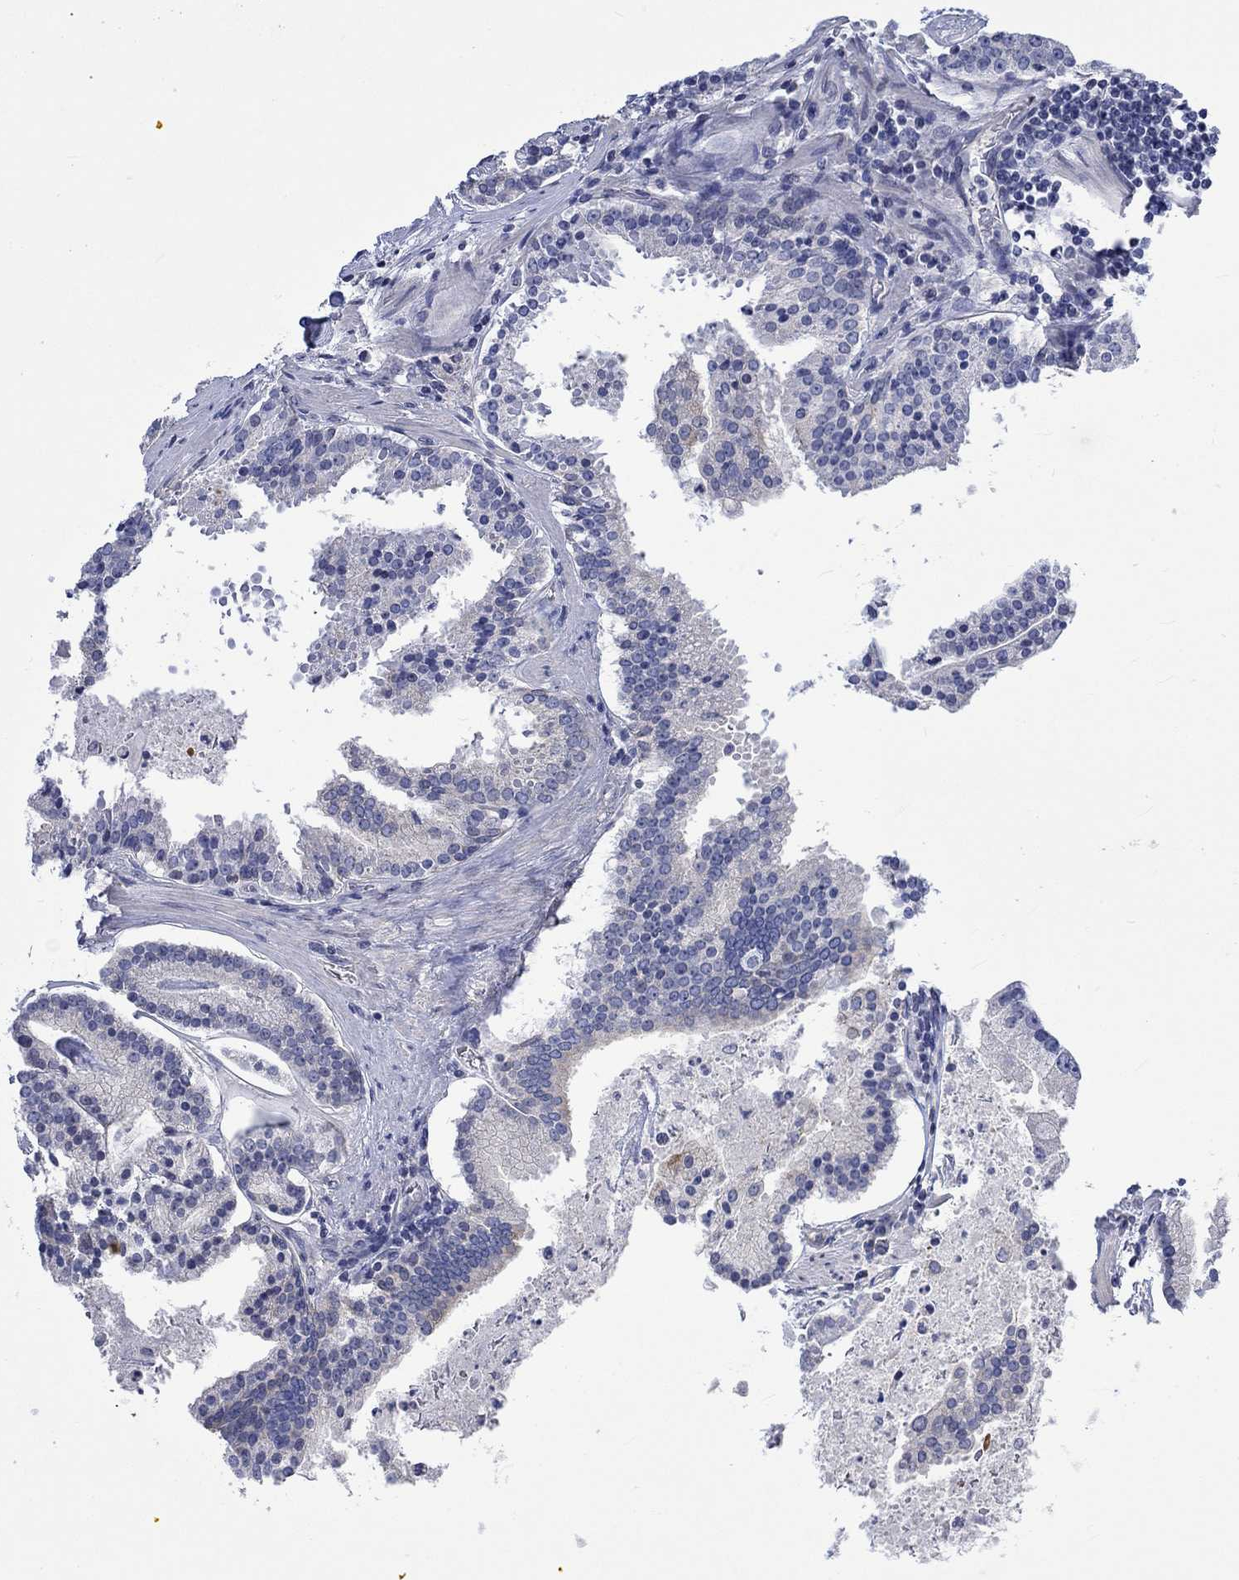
{"staining": {"intensity": "negative", "quantity": "none", "location": "none"}, "tissue": "prostate cancer", "cell_type": "Tumor cells", "image_type": "cancer", "snomed": [{"axis": "morphology", "description": "Adenocarcinoma, NOS"}, {"axis": "topography", "description": "Prostate and seminal vesicle, NOS"}, {"axis": "topography", "description": "Prostate"}], "caption": "An image of prostate cancer stained for a protein shows no brown staining in tumor cells.", "gene": "AGRP", "patient": {"sex": "male", "age": 44}}